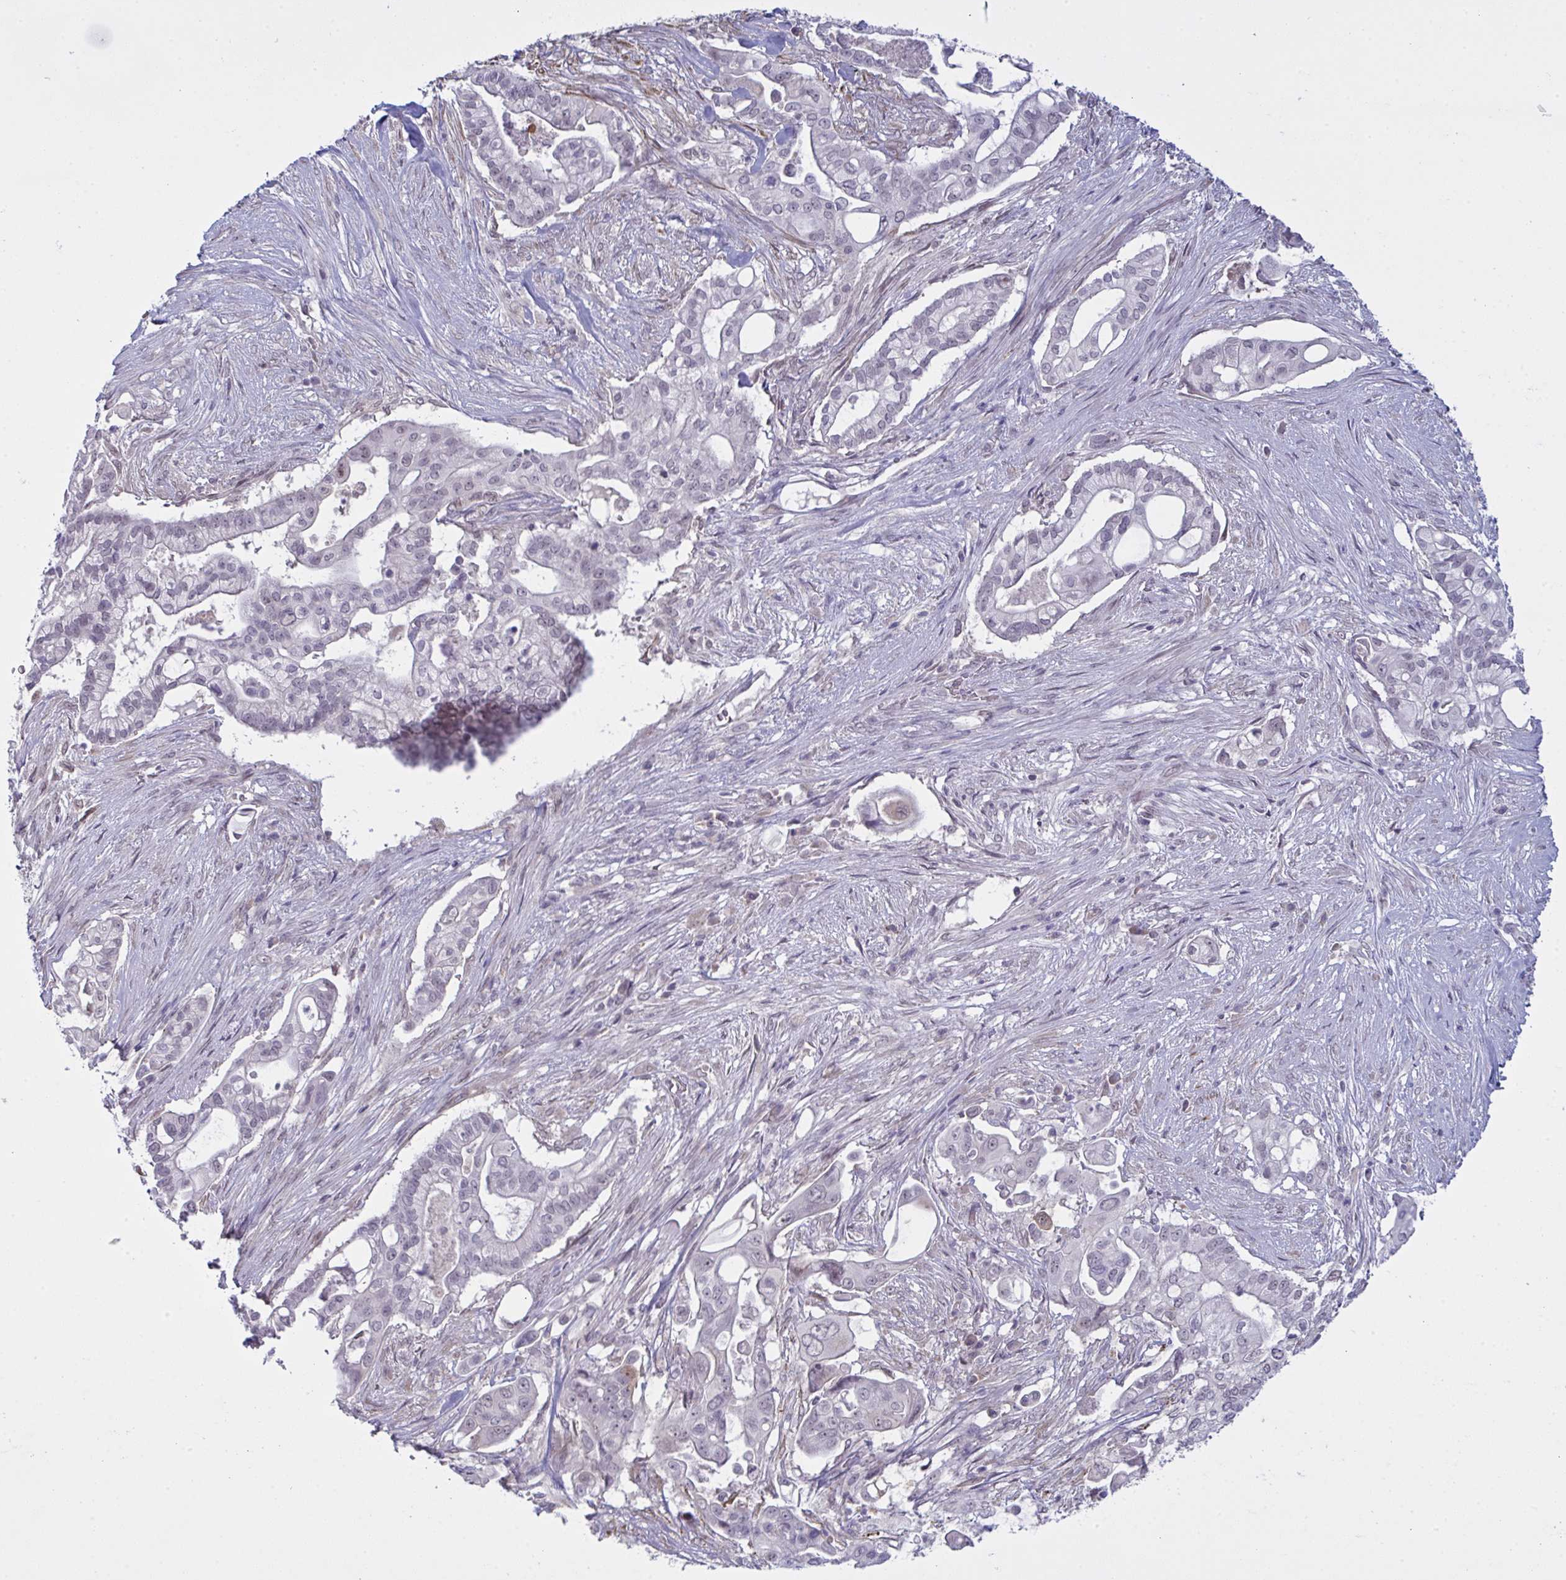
{"staining": {"intensity": "negative", "quantity": "none", "location": "none"}, "tissue": "pancreatic cancer", "cell_type": "Tumor cells", "image_type": "cancer", "snomed": [{"axis": "morphology", "description": "Adenocarcinoma, NOS"}, {"axis": "topography", "description": "Pancreas"}], "caption": "IHC histopathology image of neoplastic tissue: human adenocarcinoma (pancreatic) stained with DAB reveals no significant protein expression in tumor cells.", "gene": "ZNF784", "patient": {"sex": "female", "age": 69}}